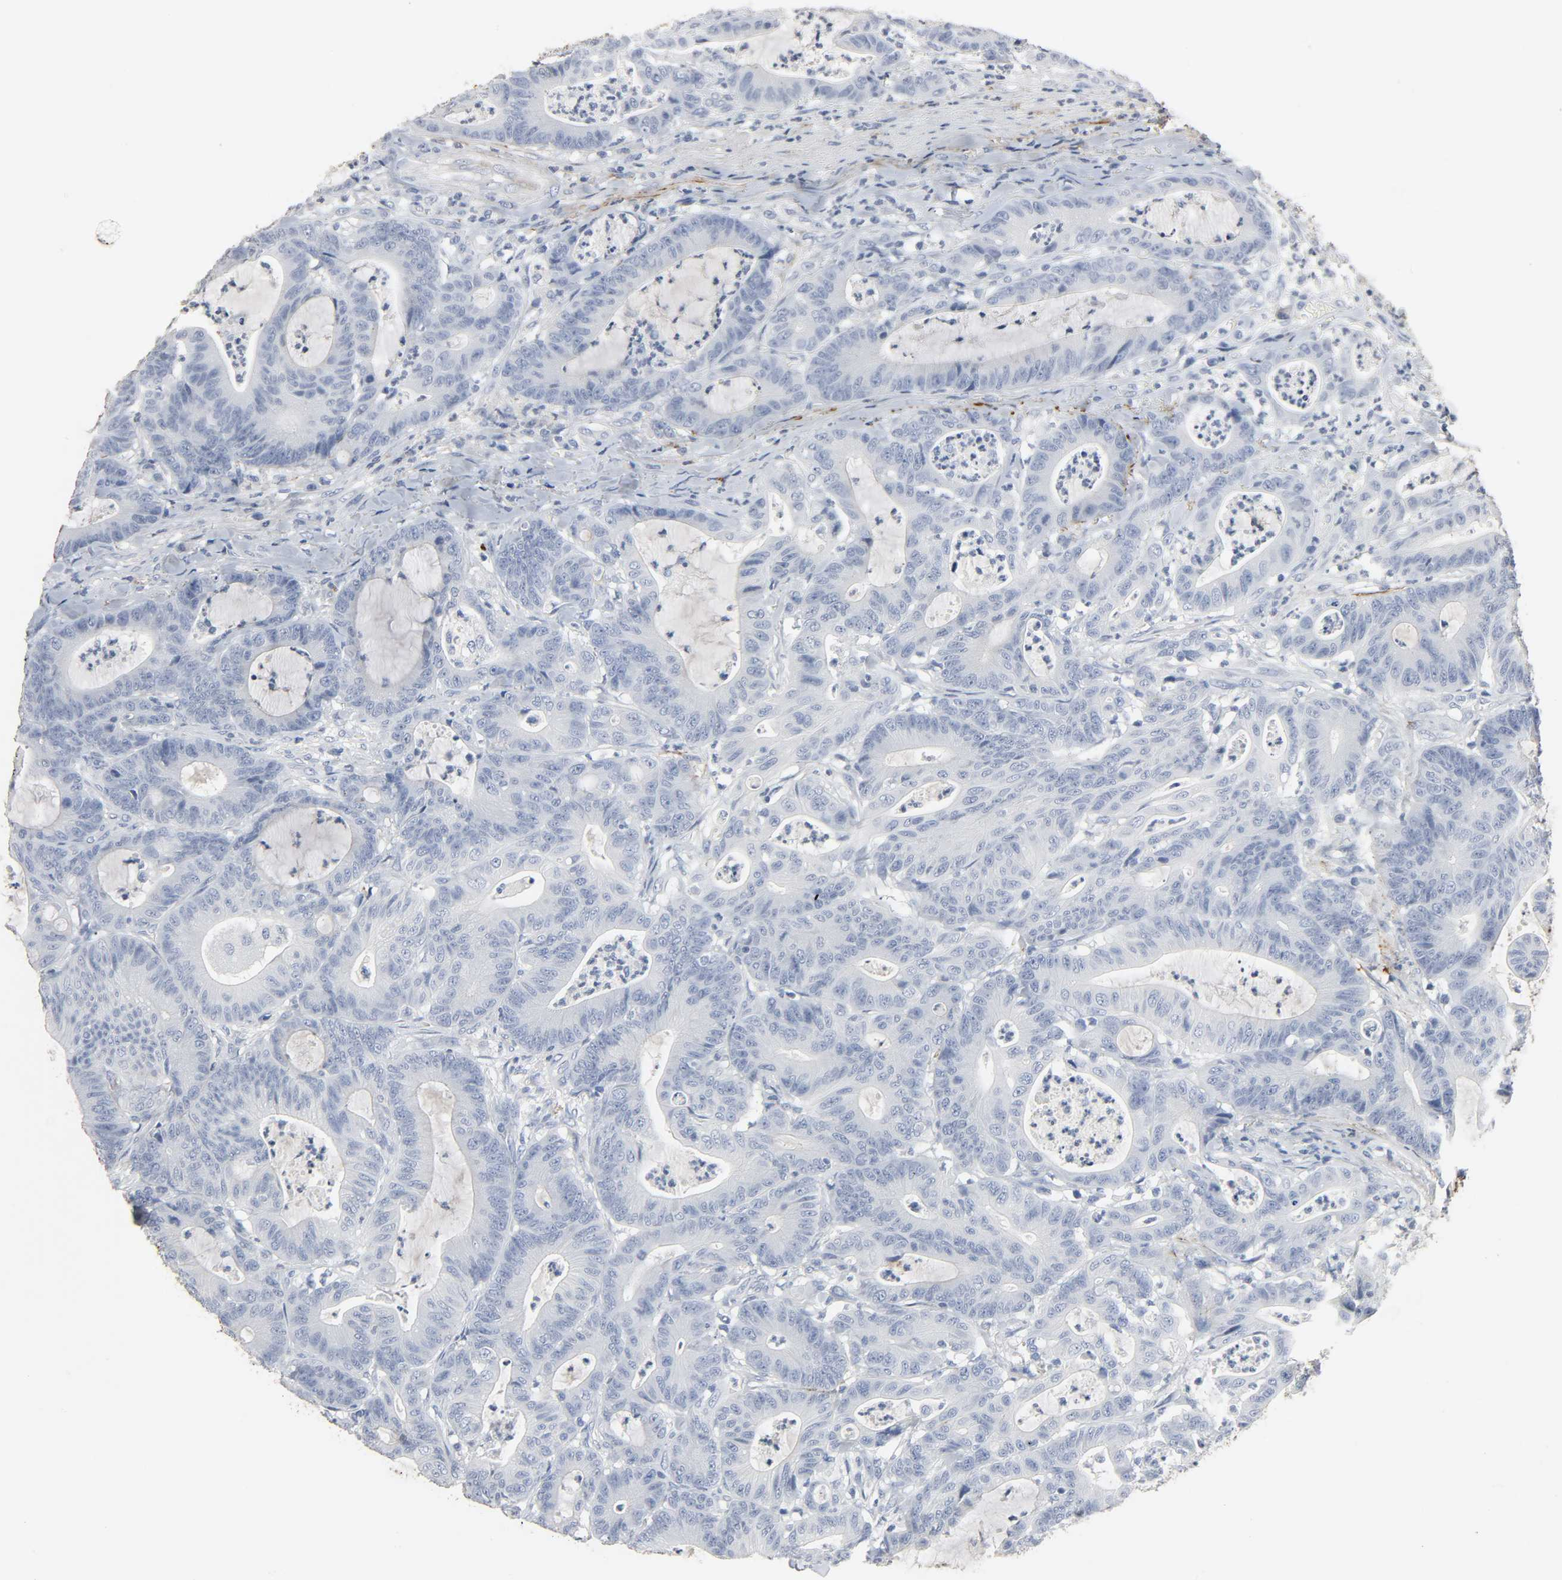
{"staining": {"intensity": "negative", "quantity": "none", "location": "none"}, "tissue": "colorectal cancer", "cell_type": "Tumor cells", "image_type": "cancer", "snomed": [{"axis": "morphology", "description": "Adenocarcinoma, NOS"}, {"axis": "topography", "description": "Colon"}], "caption": "High power microscopy histopathology image of an immunohistochemistry (IHC) histopathology image of colorectal cancer (adenocarcinoma), revealing no significant staining in tumor cells.", "gene": "FBLN5", "patient": {"sex": "female", "age": 84}}